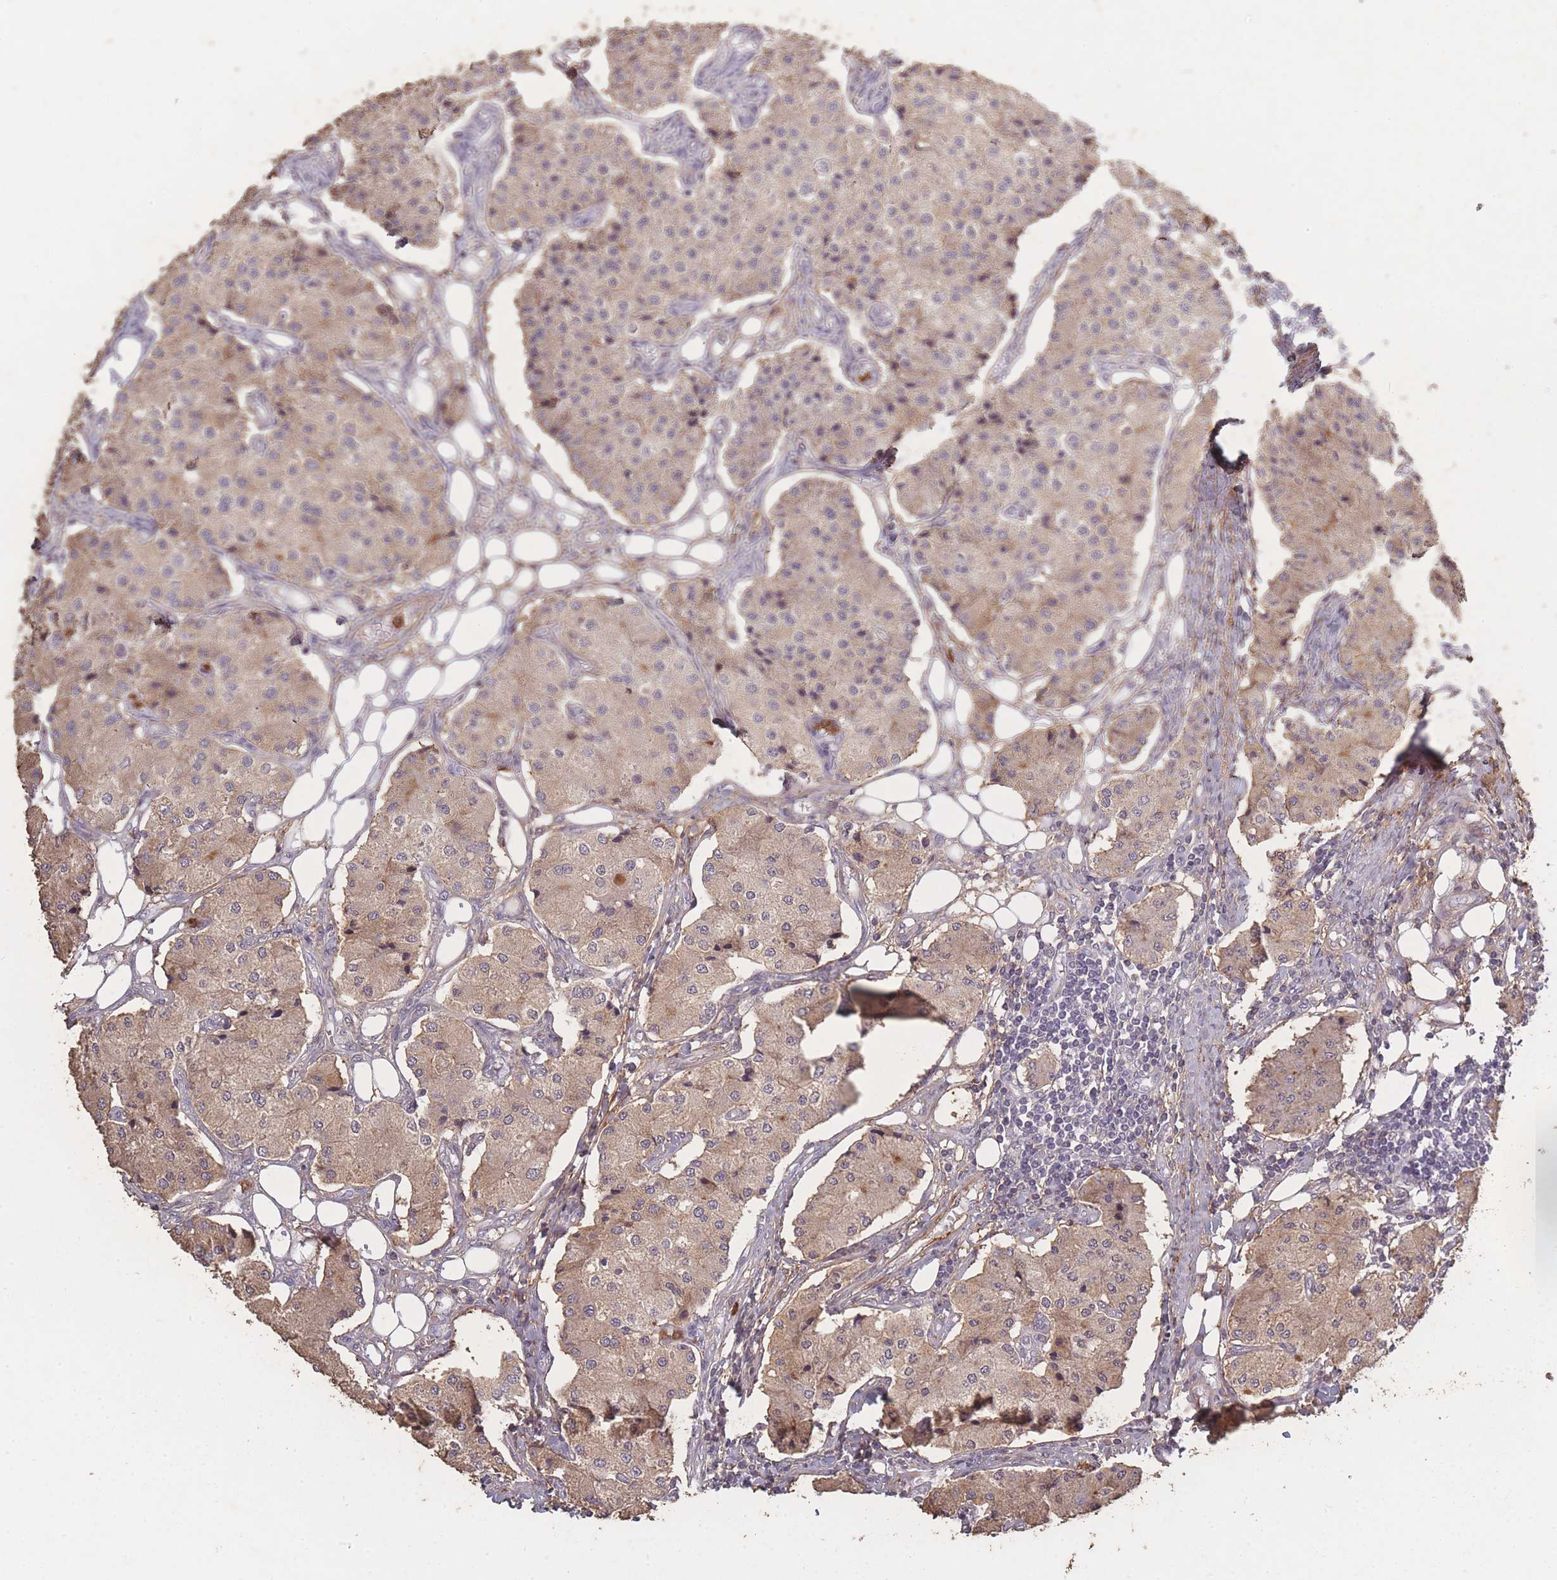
{"staining": {"intensity": "weak", "quantity": "25%-75%", "location": "cytoplasmic/membranous"}, "tissue": "carcinoid", "cell_type": "Tumor cells", "image_type": "cancer", "snomed": [{"axis": "morphology", "description": "Carcinoid, malignant, NOS"}, {"axis": "topography", "description": "Colon"}], "caption": "Human malignant carcinoid stained for a protein (brown) reveals weak cytoplasmic/membranous positive expression in approximately 25%-75% of tumor cells.", "gene": "BST1", "patient": {"sex": "female", "age": 52}}